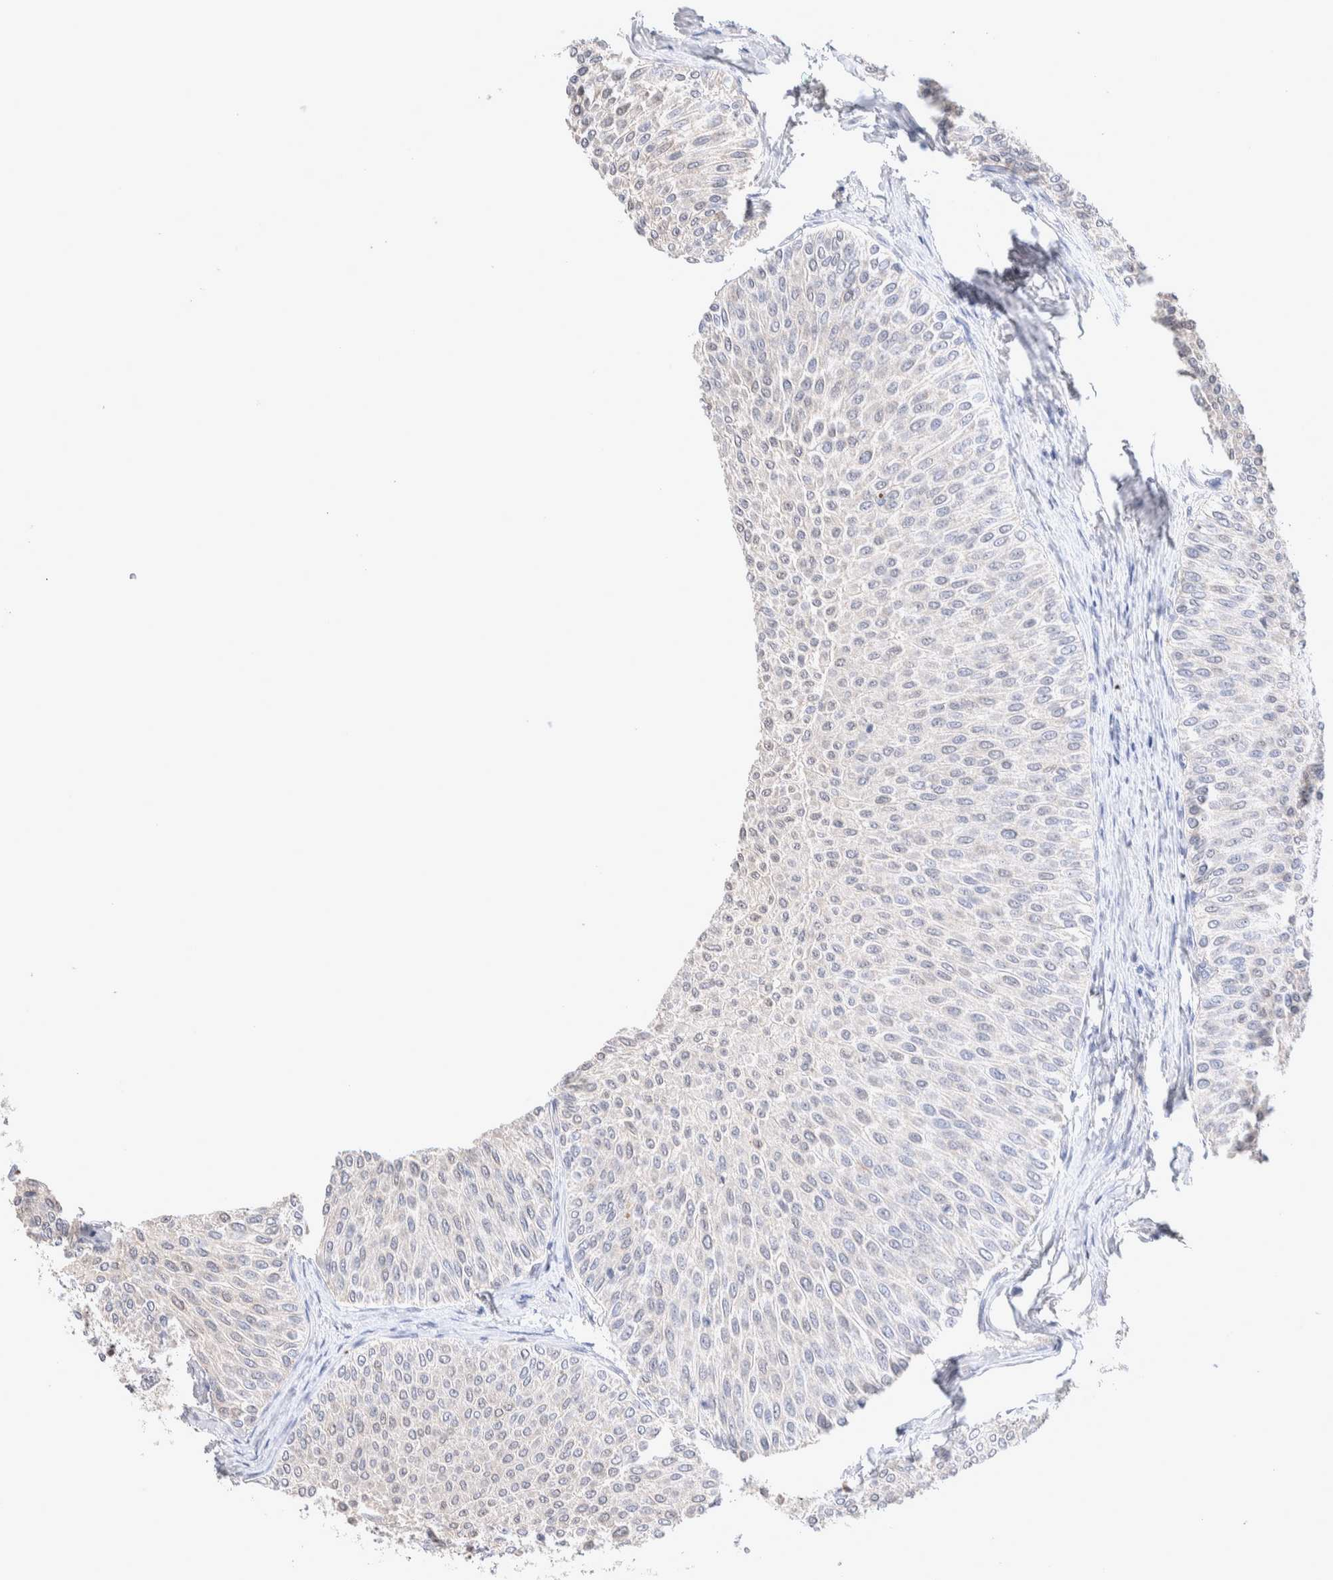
{"staining": {"intensity": "negative", "quantity": "none", "location": "none"}, "tissue": "urothelial cancer", "cell_type": "Tumor cells", "image_type": "cancer", "snomed": [{"axis": "morphology", "description": "Urothelial carcinoma, Low grade"}, {"axis": "topography", "description": "Urinary bladder"}], "caption": "Urothelial cancer was stained to show a protein in brown. There is no significant positivity in tumor cells. (Stains: DAB immunohistochemistry (IHC) with hematoxylin counter stain, Microscopy: brightfield microscopy at high magnification).", "gene": "FFAR2", "patient": {"sex": "male", "age": 78}}